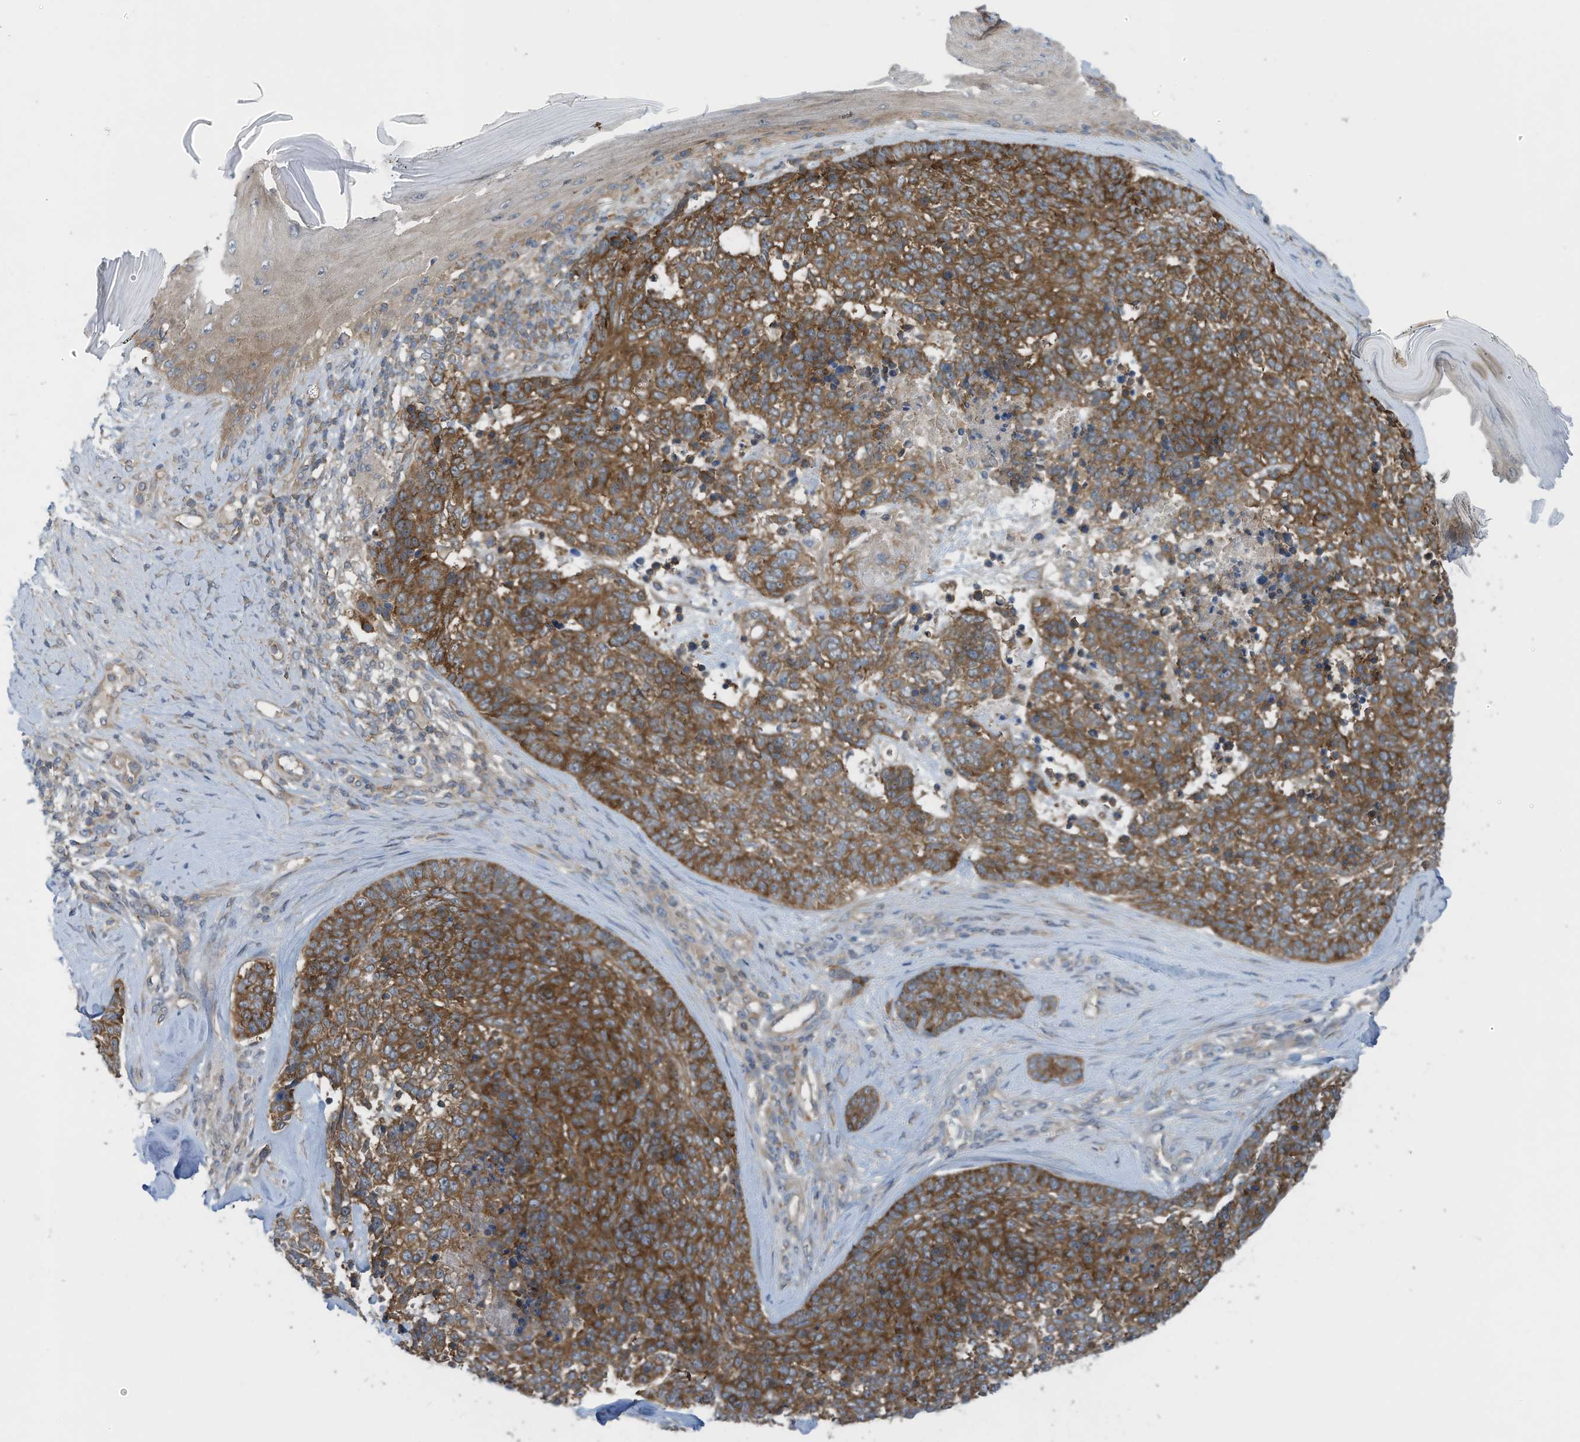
{"staining": {"intensity": "strong", "quantity": ">75%", "location": "cytoplasmic/membranous"}, "tissue": "skin cancer", "cell_type": "Tumor cells", "image_type": "cancer", "snomed": [{"axis": "morphology", "description": "Basal cell carcinoma"}, {"axis": "topography", "description": "Skin"}], "caption": "Immunohistochemistry staining of skin cancer (basal cell carcinoma), which demonstrates high levels of strong cytoplasmic/membranous staining in approximately >75% of tumor cells indicating strong cytoplasmic/membranous protein expression. The staining was performed using DAB (brown) for protein detection and nuclei were counterstained in hematoxylin (blue).", "gene": "REPS1", "patient": {"sex": "female", "age": 81}}